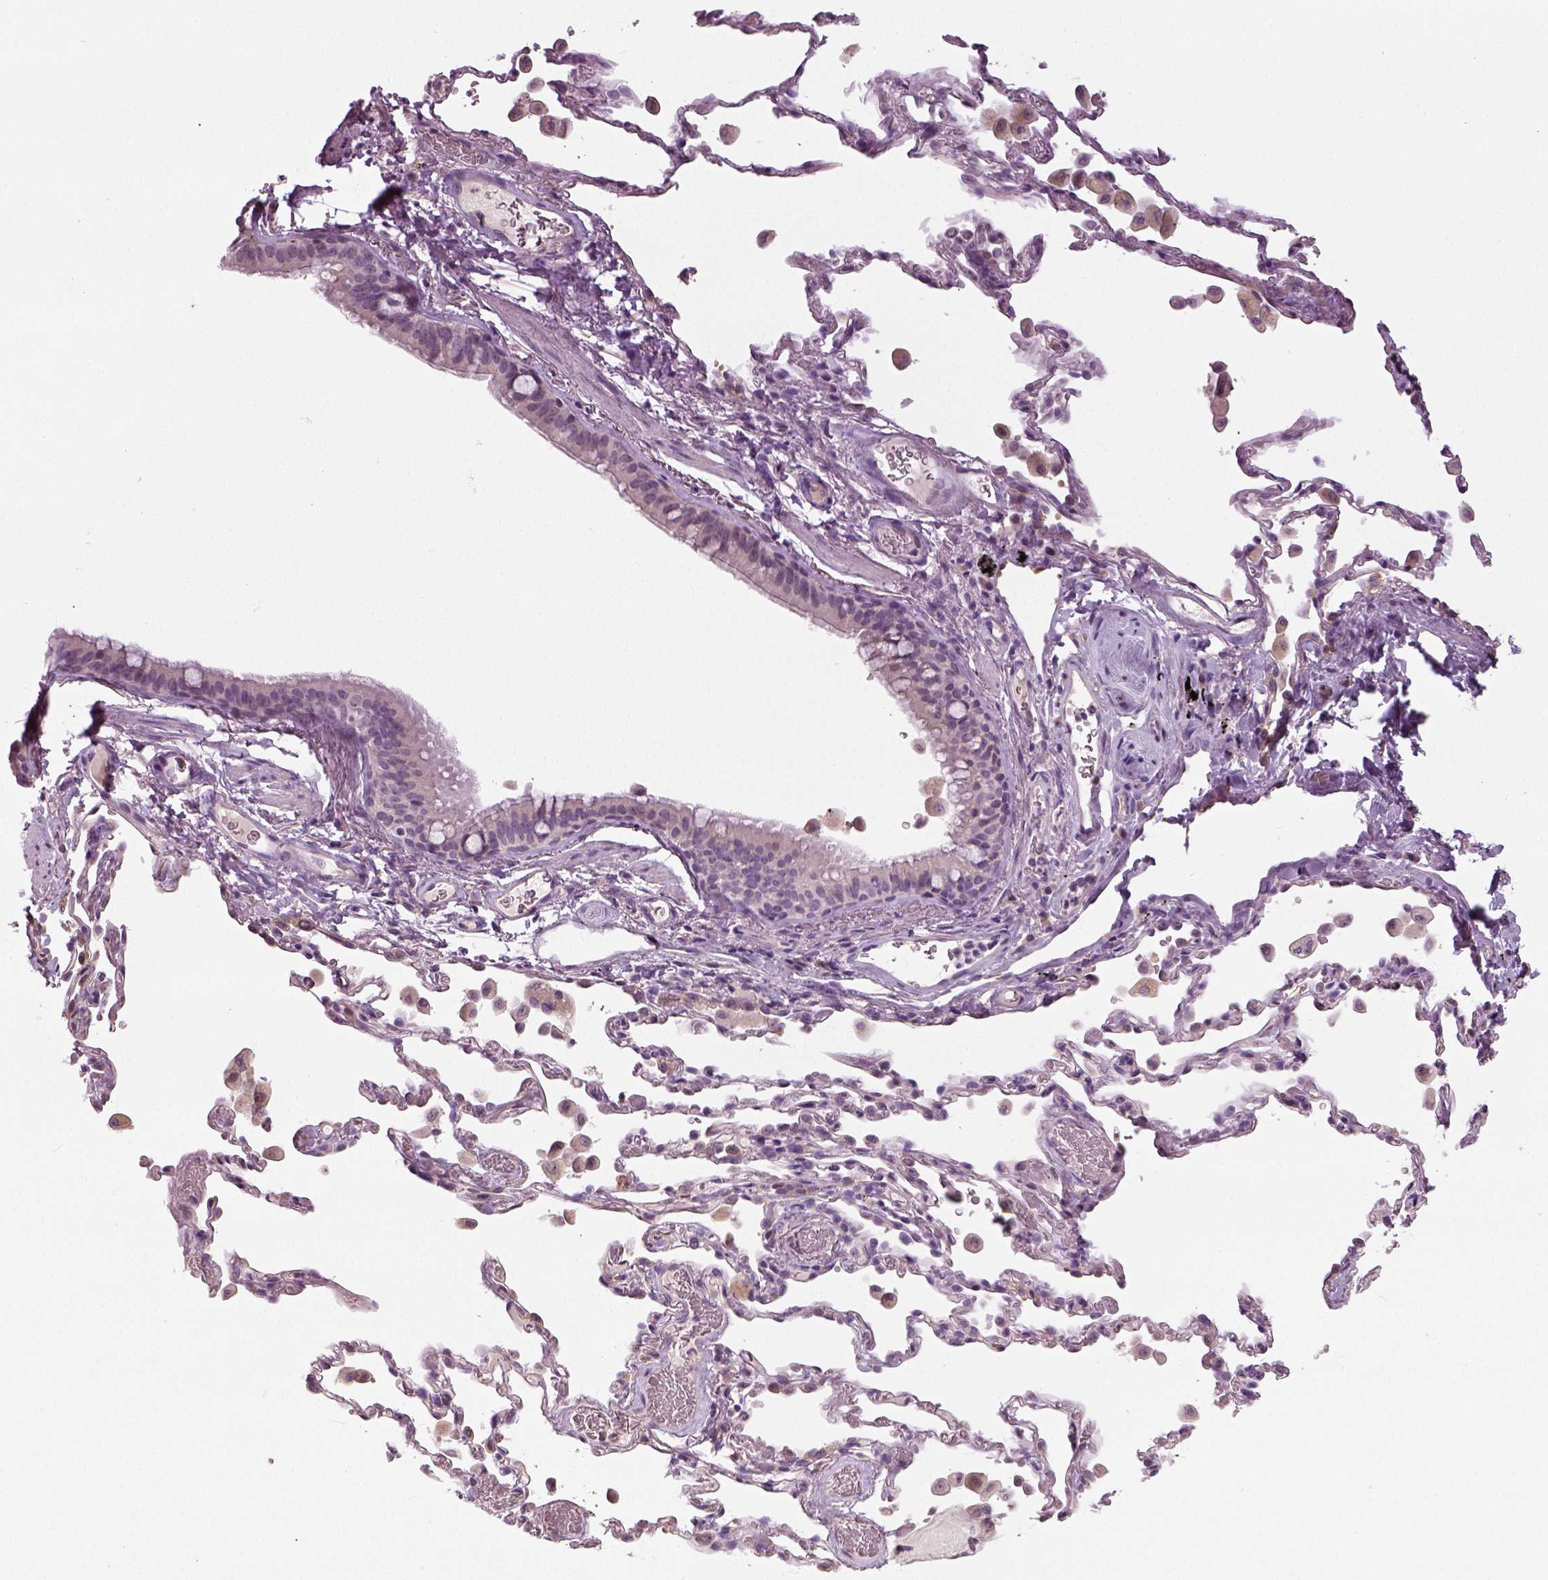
{"staining": {"intensity": "negative", "quantity": "none", "location": "none"}, "tissue": "bronchus", "cell_type": "Respiratory epithelial cells", "image_type": "normal", "snomed": [{"axis": "morphology", "description": "Normal tissue, NOS"}, {"axis": "topography", "description": "Bronchus"}, {"axis": "topography", "description": "Lung"}], "caption": "This is a photomicrograph of IHC staining of normal bronchus, which shows no staining in respiratory epithelial cells.", "gene": "NECAB1", "patient": {"sex": "male", "age": 54}}